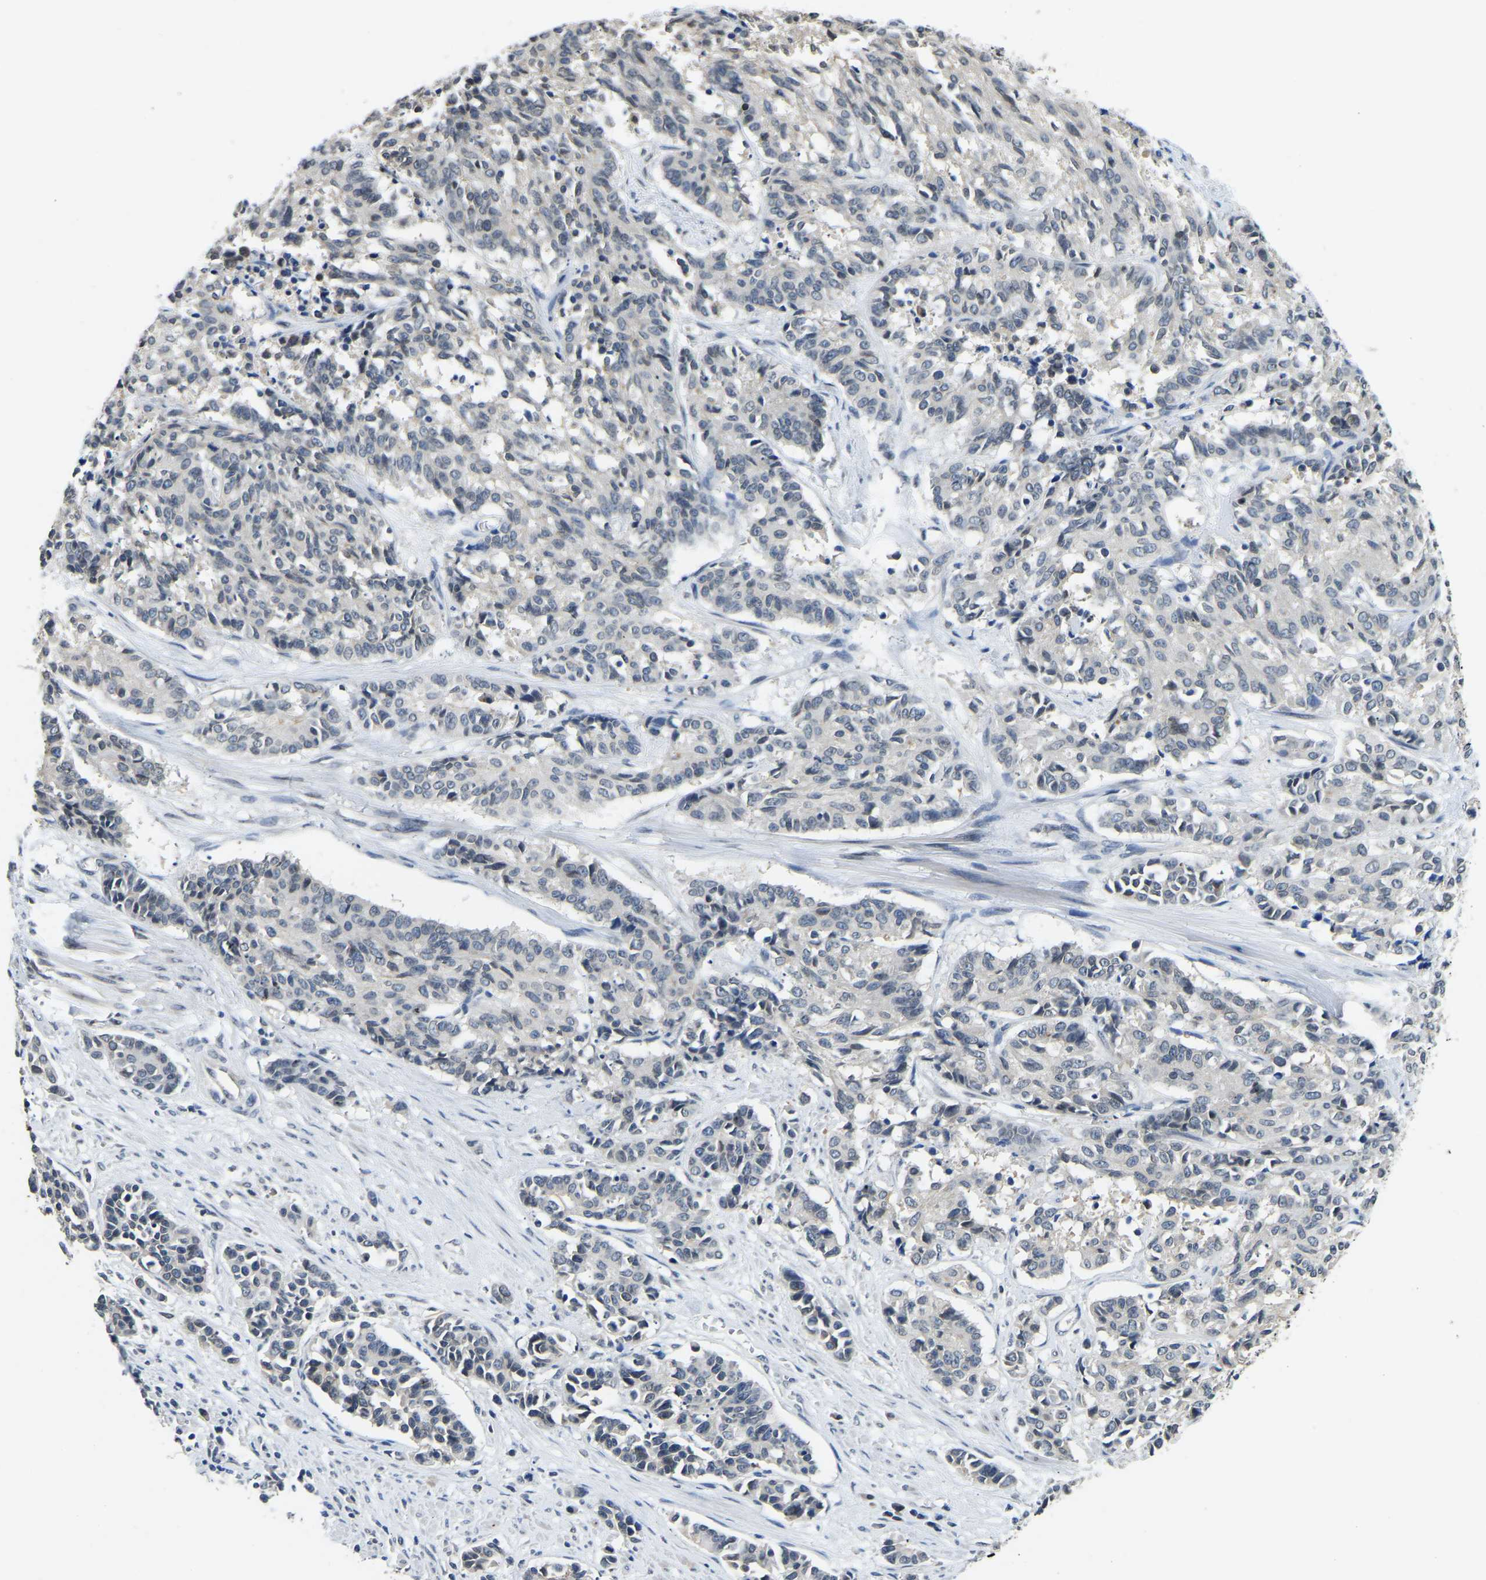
{"staining": {"intensity": "negative", "quantity": "none", "location": "none"}, "tissue": "cervical cancer", "cell_type": "Tumor cells", "image_type": "cancer", "snomed": [{"axis": "morphology", "description": "Squamous cell carcinoma, NOS"}, {"axis": "topography", "description": "Cervix"}], "caption": "Photomicrograph shows no protein positivity in tumor cells of cervical cancer (squamous cell carcinoma) tissue.", "gene": "RANBP2", "patient": {"sex": "female", "age": 35}}